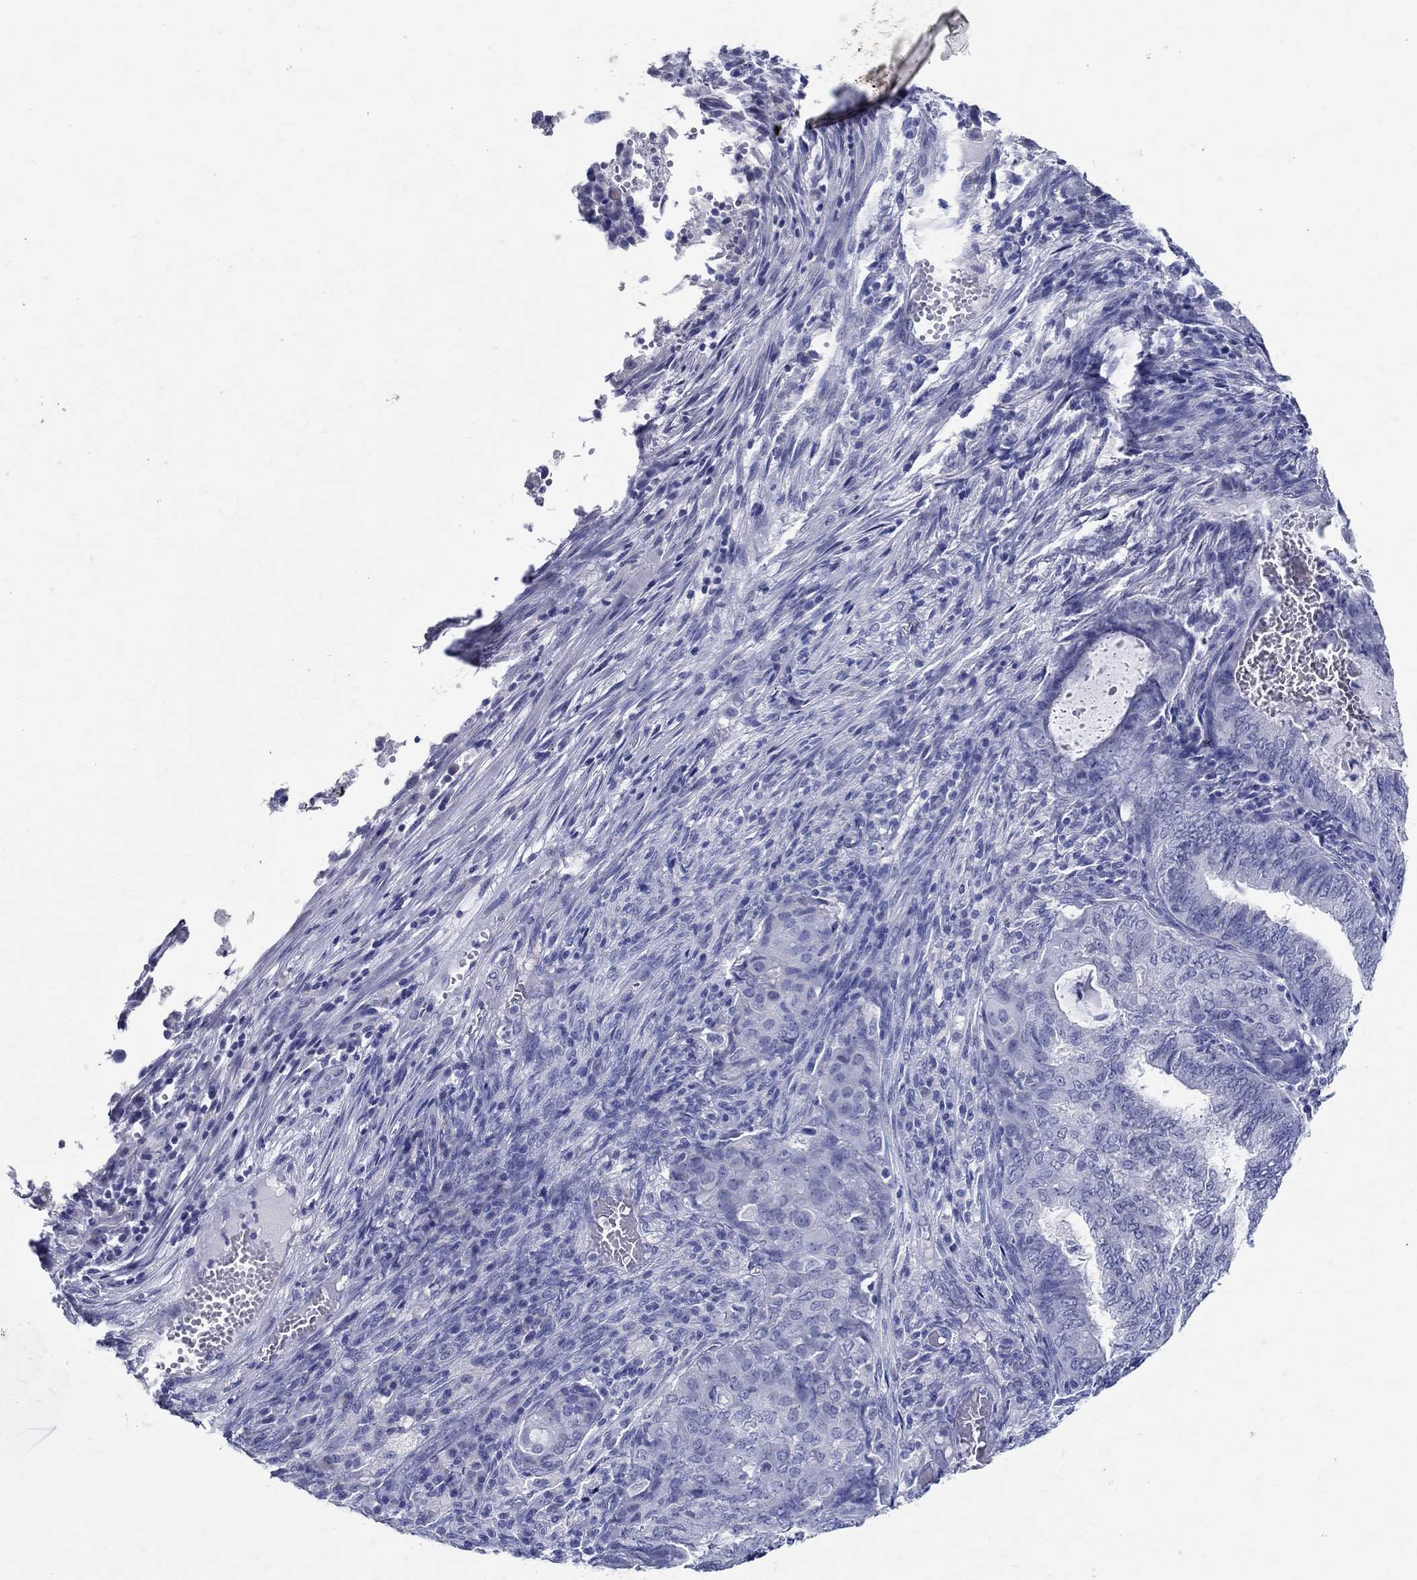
{"staining": {"intensity": "negative", "quantity": "none", "location": "none"}, "tissue": "endometrial cancer", "cell_type": "Tumor cells", "image_type": "cancer", "snomed": [{"axis": "morphology", "description": "Adenocarcinoma, NOS"}, {"axis": "topography", "description": "Endometrium"}], "caption": "Tumor cells show no significant protein positivity in endometrial cancer.", "gene": "TSPAN16", "patient": {"sex": "female", "age": 62}}